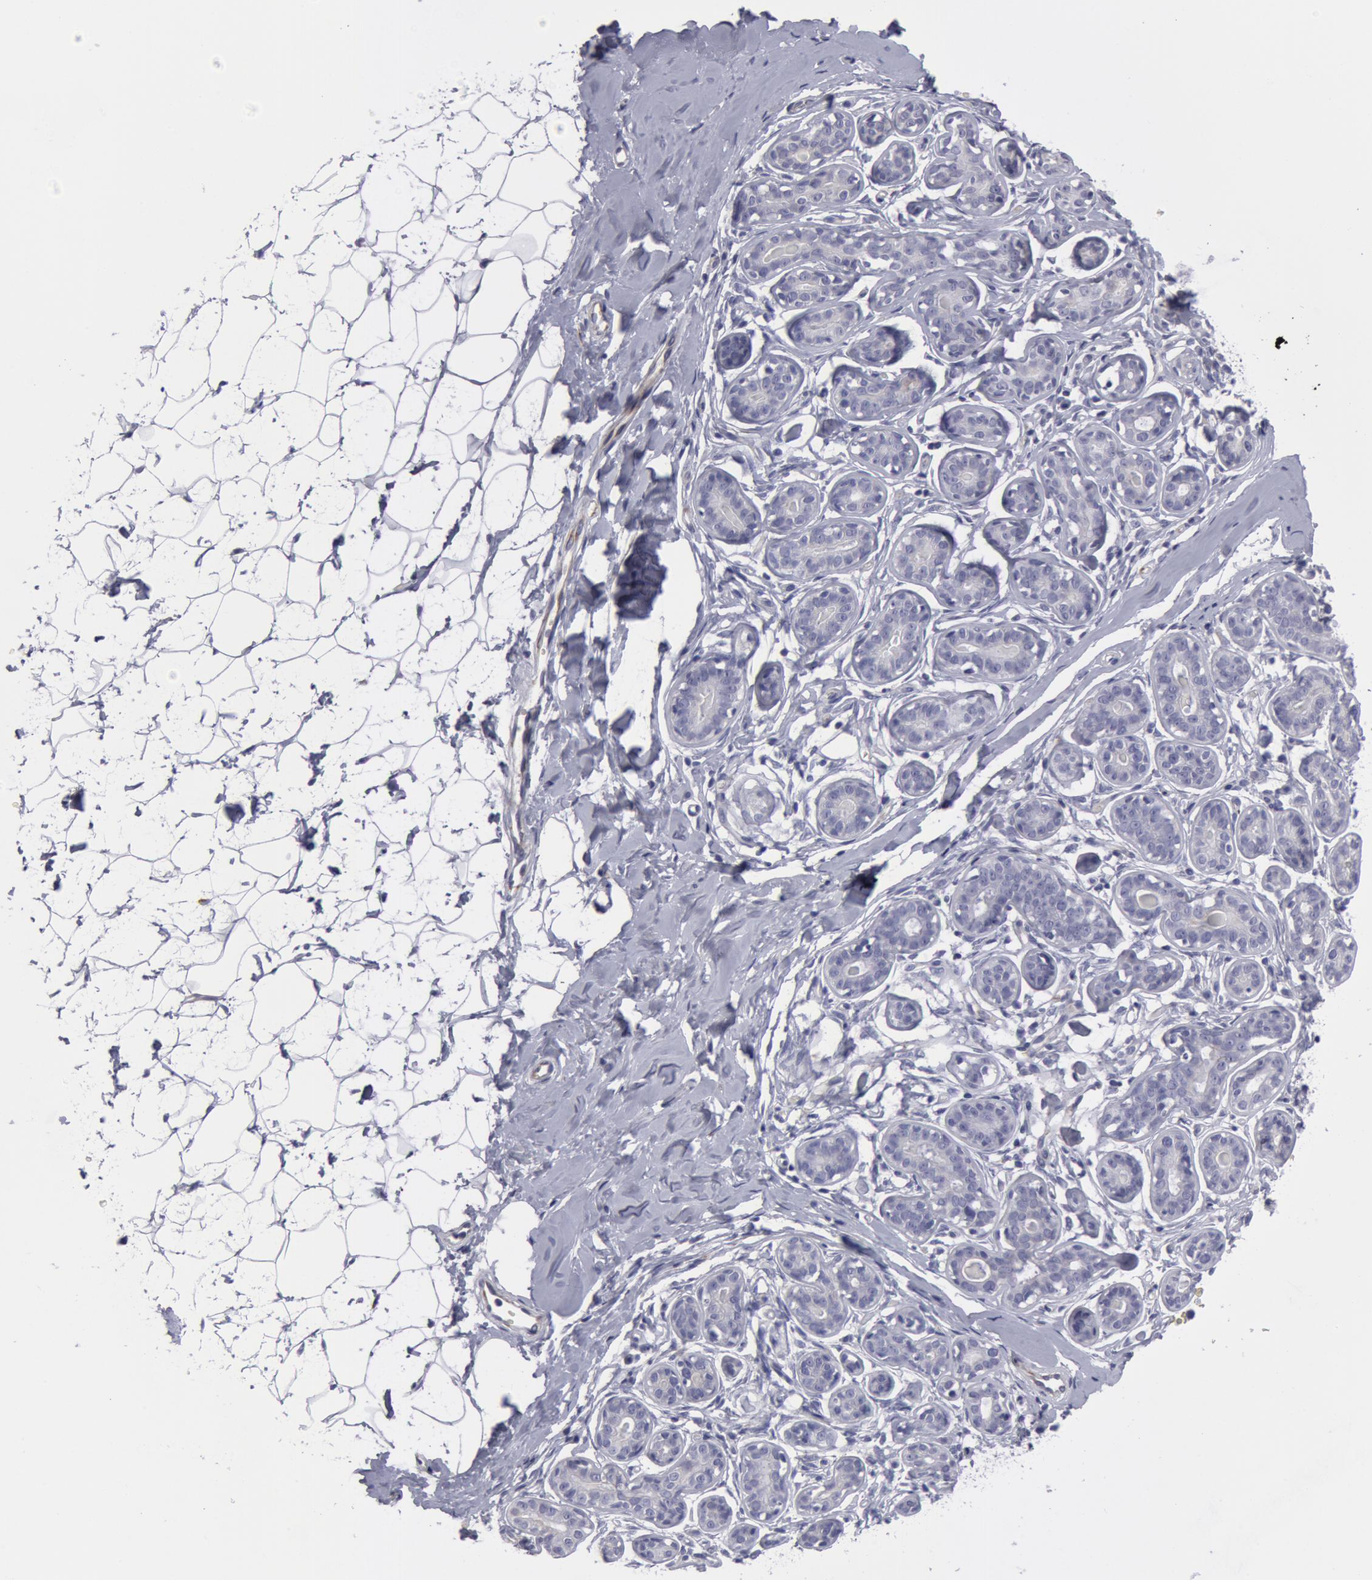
{"staining": {"intensity": "negative", "quantity": "none", "location": "none"}, "tissue": "breast", "cell_type": "Adipocytes", "image_type": "normal", "snomed": [{"axis": "morphology", "description": "Normal tissue, NOS"}, {"axis": "topography", "description": "Breast"}], "caption": "A high-resolution photomicrograph shows immunohistochemistry staining of normal breast, which demonstrates no significant positivity in adipocytes.", "gene": "SMC1B", "patient": {"sex": "female", "age": 22}}